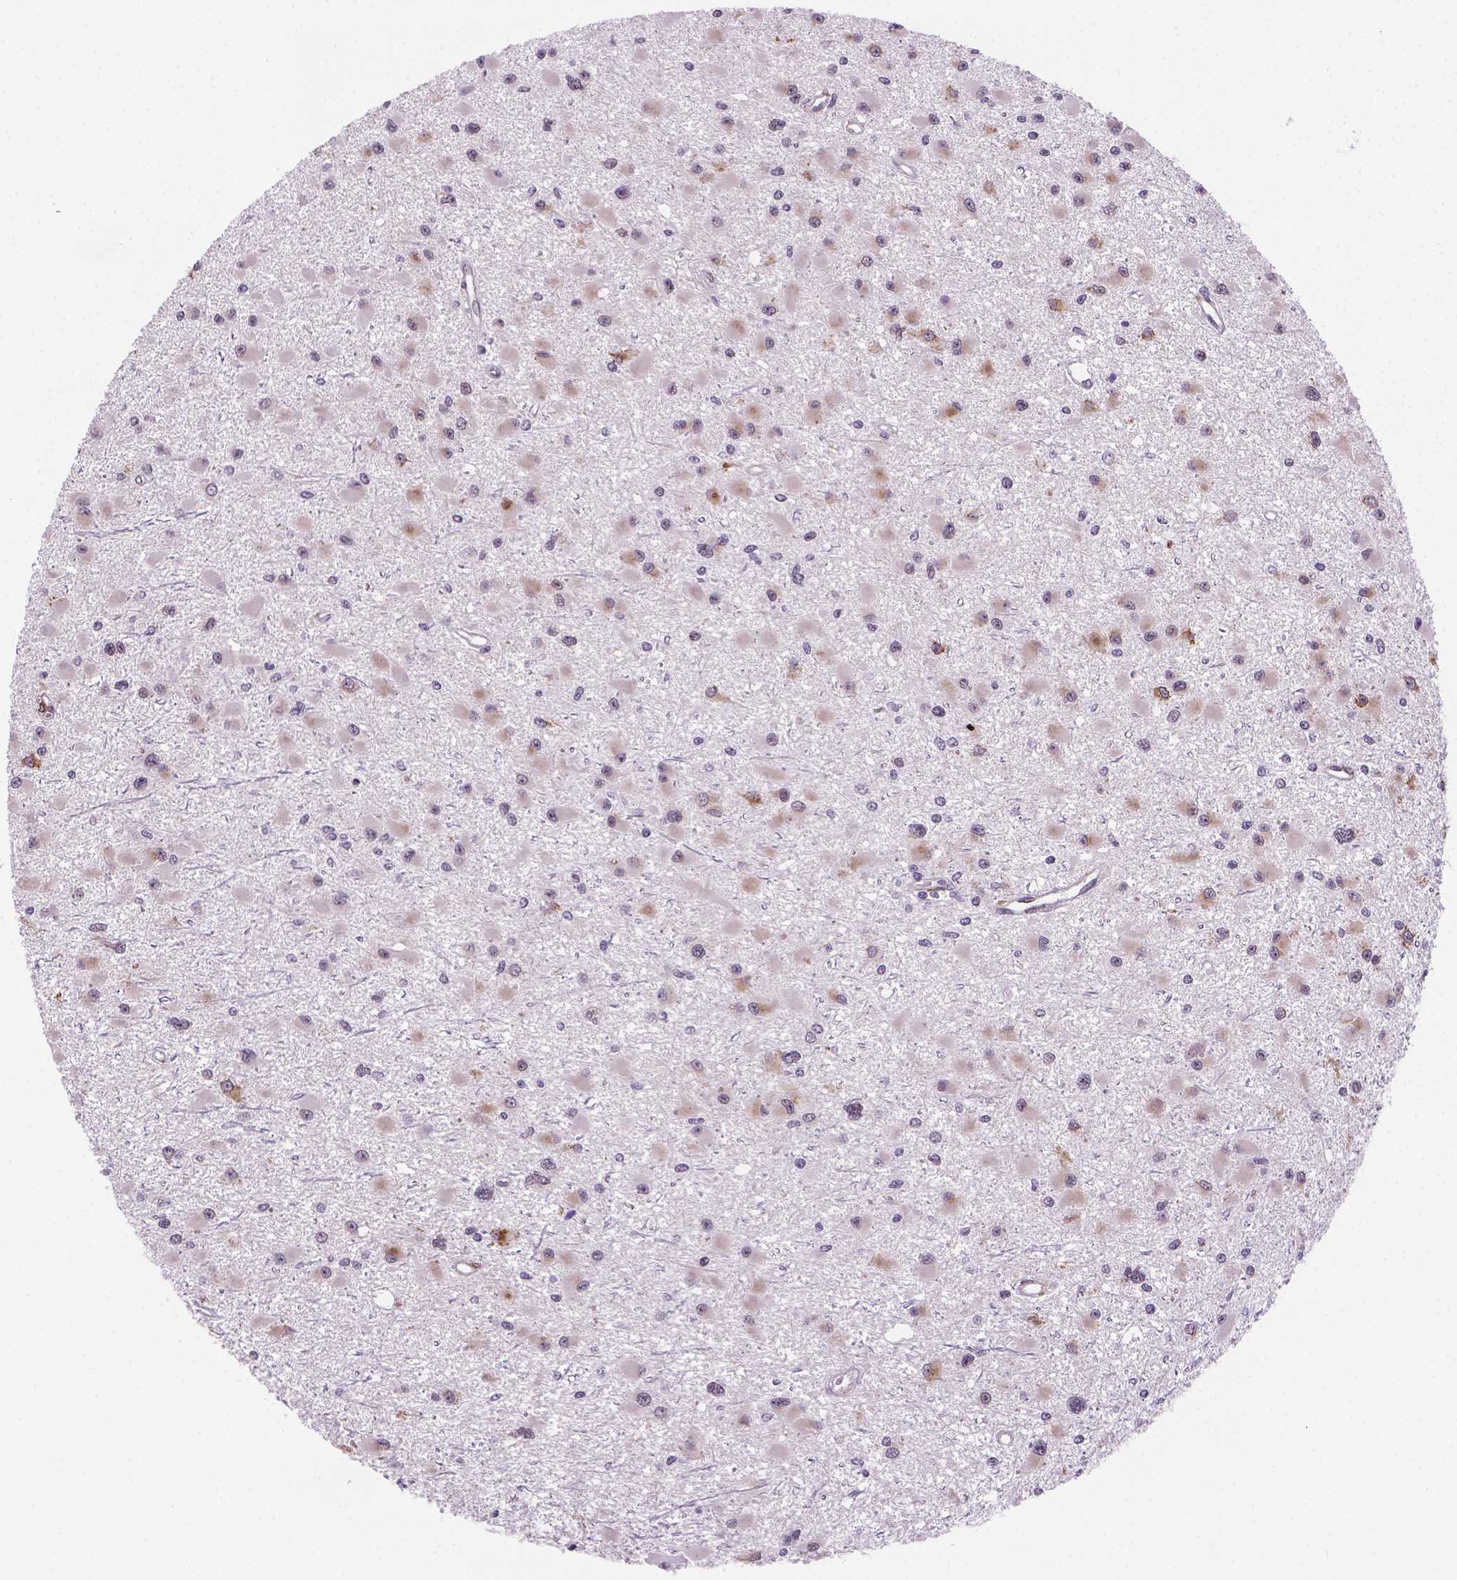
{"staining": {"intensity": "moderate", "quantity": "25%-75%", "location": "cytoplasmic/membranous"}, "tissue": "glioma", "cell_type": "Tumor cells", "image_type": "cancer", "snomed": [{"axis": "morphology", "description": "Glioma, malignant, High grade"}, {"axis": "topography", "description": "Brain"}], "caption": "This photomicrograph demonstrates immunohistochemistry (IHC) staining of glioma, with medium moderate cytoplasmic/membranous positivity in approximately 25%-75% of tumor cells.", "gene": "FNIP1", "patient": {"sex": "male", "age": 54}}